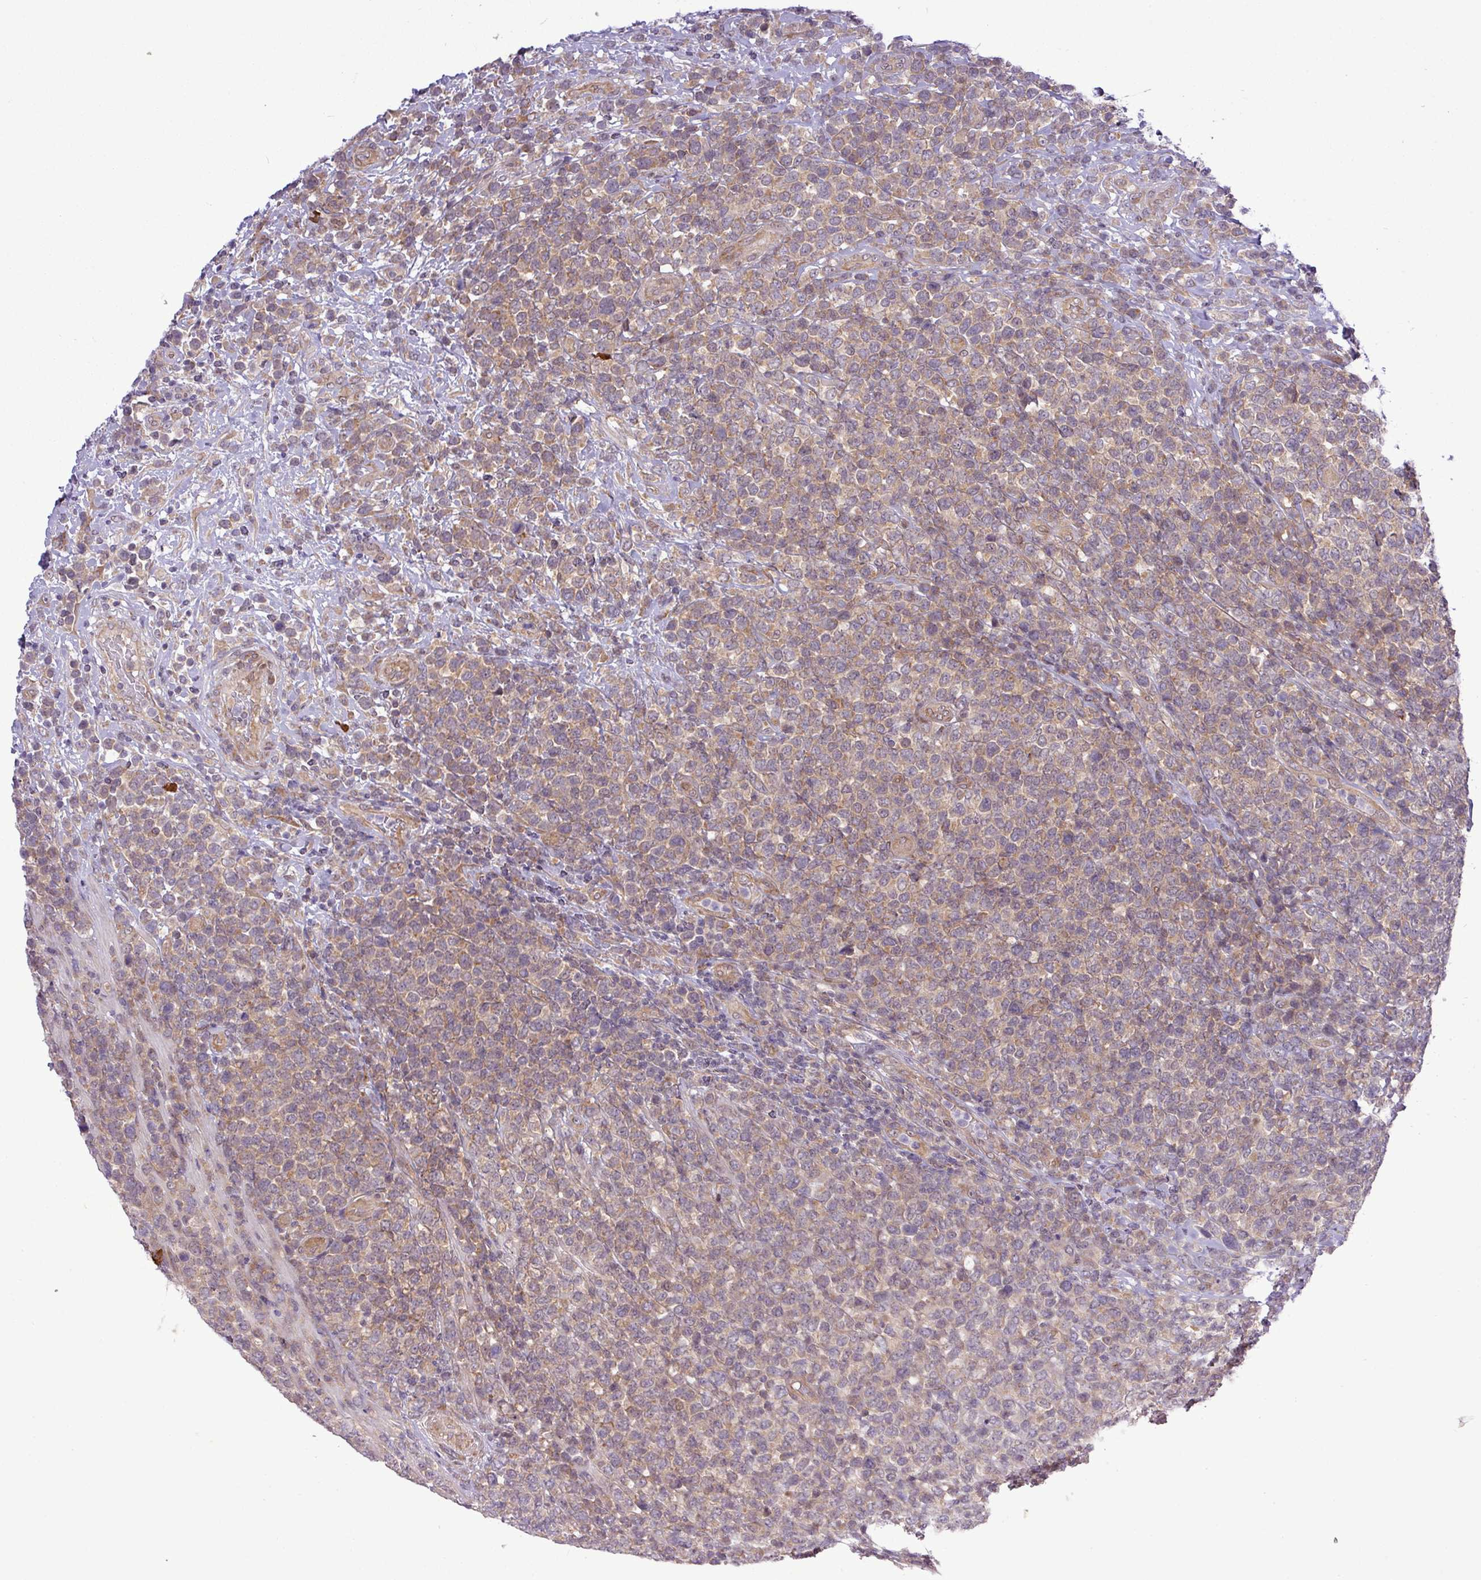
{"staining": {"intensity": "weak", "quantity": "25%-75%", "location": "cytoplasmic/membranous"}, "tissue": "lymphoma", "cell_type": "Tumor cells", "image_type": "cancer", "snomed": [{"axis": "morphology", "description": "Malignant lymphoma, non-Hodgkin's type, High grade"}, {"axis": "topography", "description": "Soft tissue"}], "caption": "Immunohistochemistry (IHC) micrograph of neoplastic tissue: human high-grade malignant lymphoma, non-Hodgkin's type stained using IHC demonstrates low levels of weak protein expression localized specifically in the cytoplasmic/membranous of tumor cells, appearing as a cytoplasmic/membranous brown color.", "gene": "FAM222B", "patient": {"sex": "female", "age": 56}}